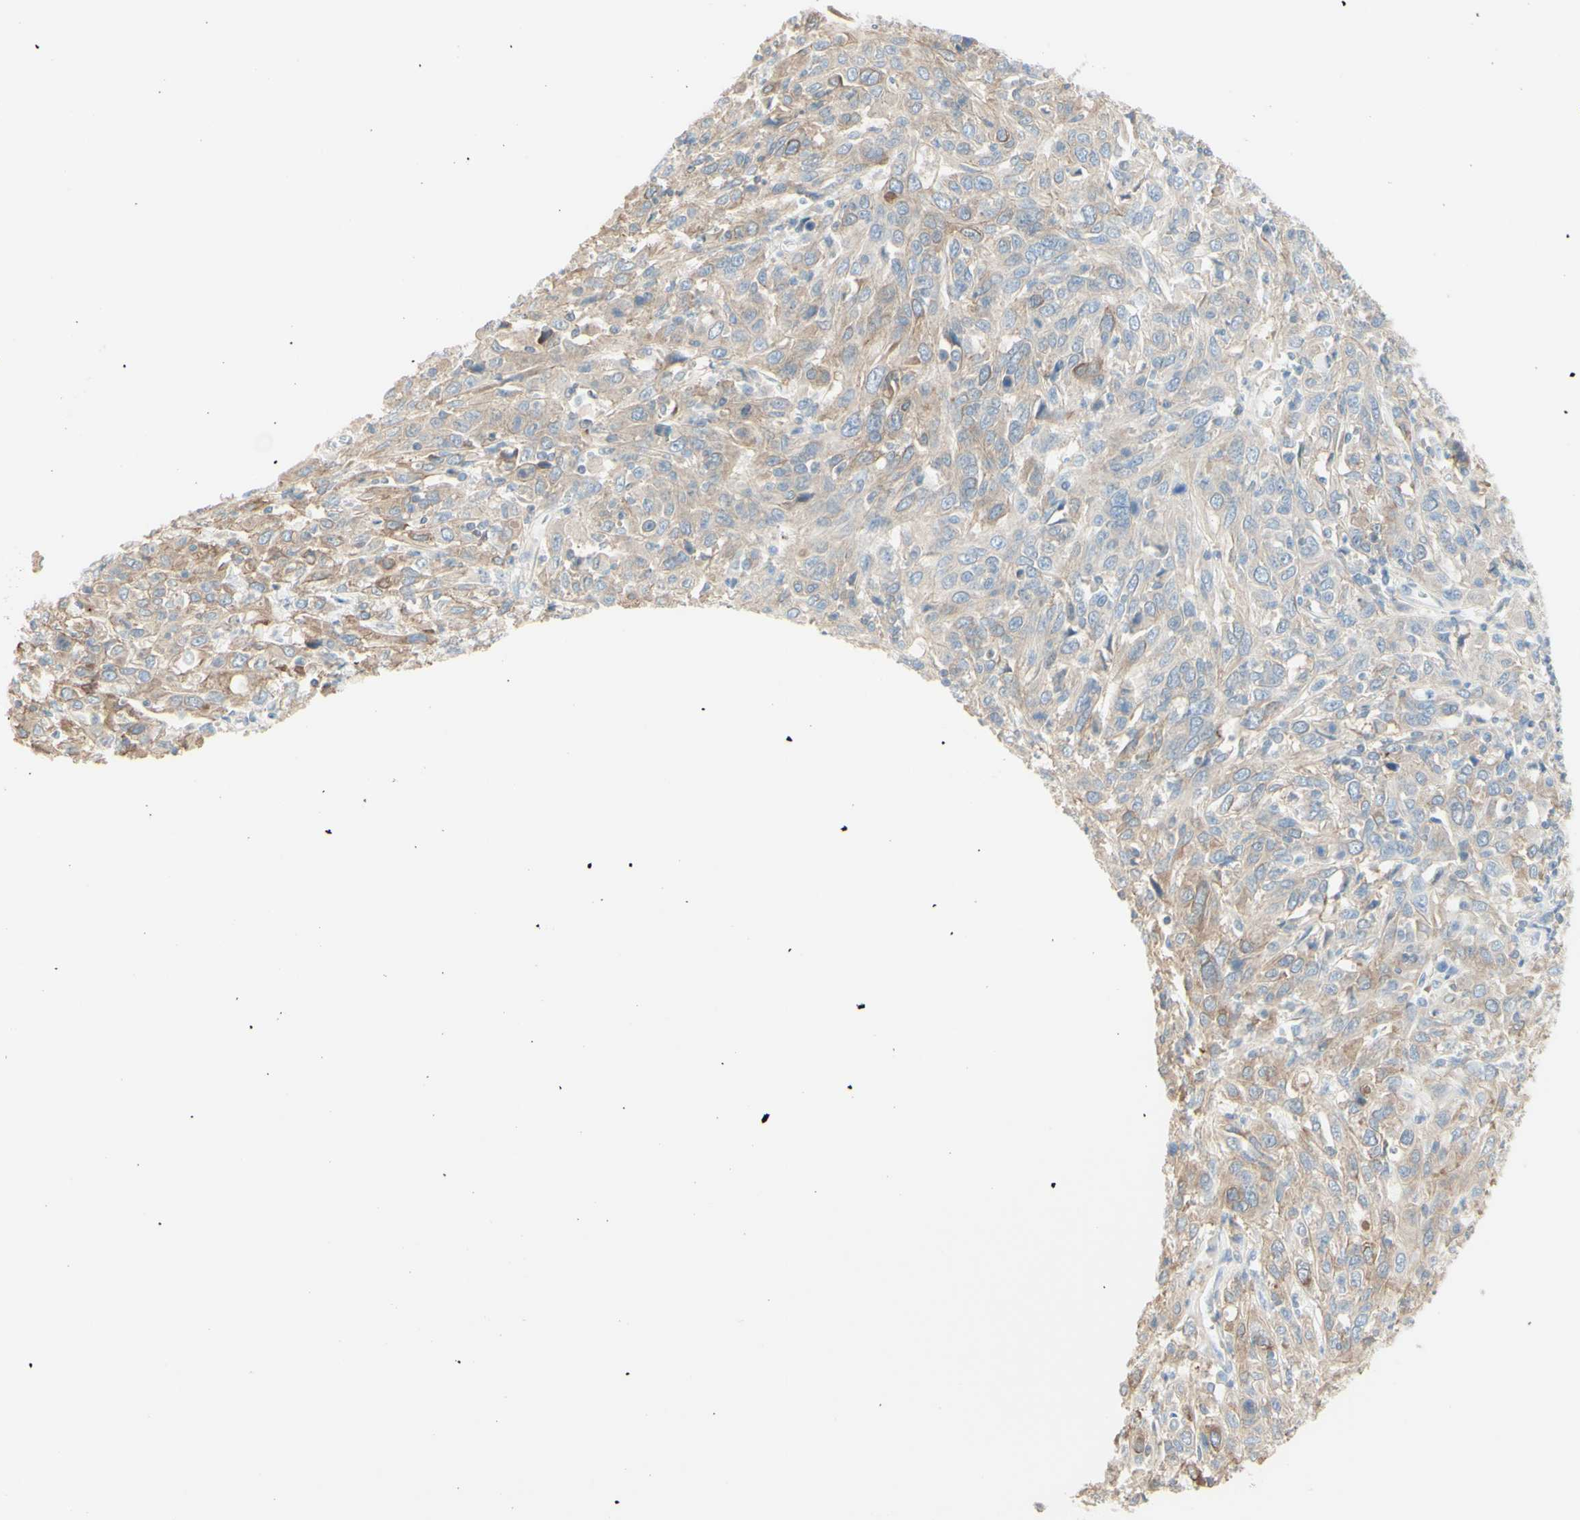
{"staining": {"intensity": "weak", "quantity": ">75%", "location": "cytoplasmic/membranous"}, "tissue": "cervical cancer", "cell_type": "Tumor cells", "image_type": "cancer", "snomed": [{"axis": "morphology", "description": "Squamous cell carcinoma, NOS"}, {"axis": "topography", "description": "Cervix"}], "caption": "Protein analysis of cervical cancer (squamous cell carcinoma) tissue shows weak cytoplasmic/membranous staining in approximately >75% of tumor cells.", "gene": "MTM1", "patient": {"sex": "female", "age": 46}}